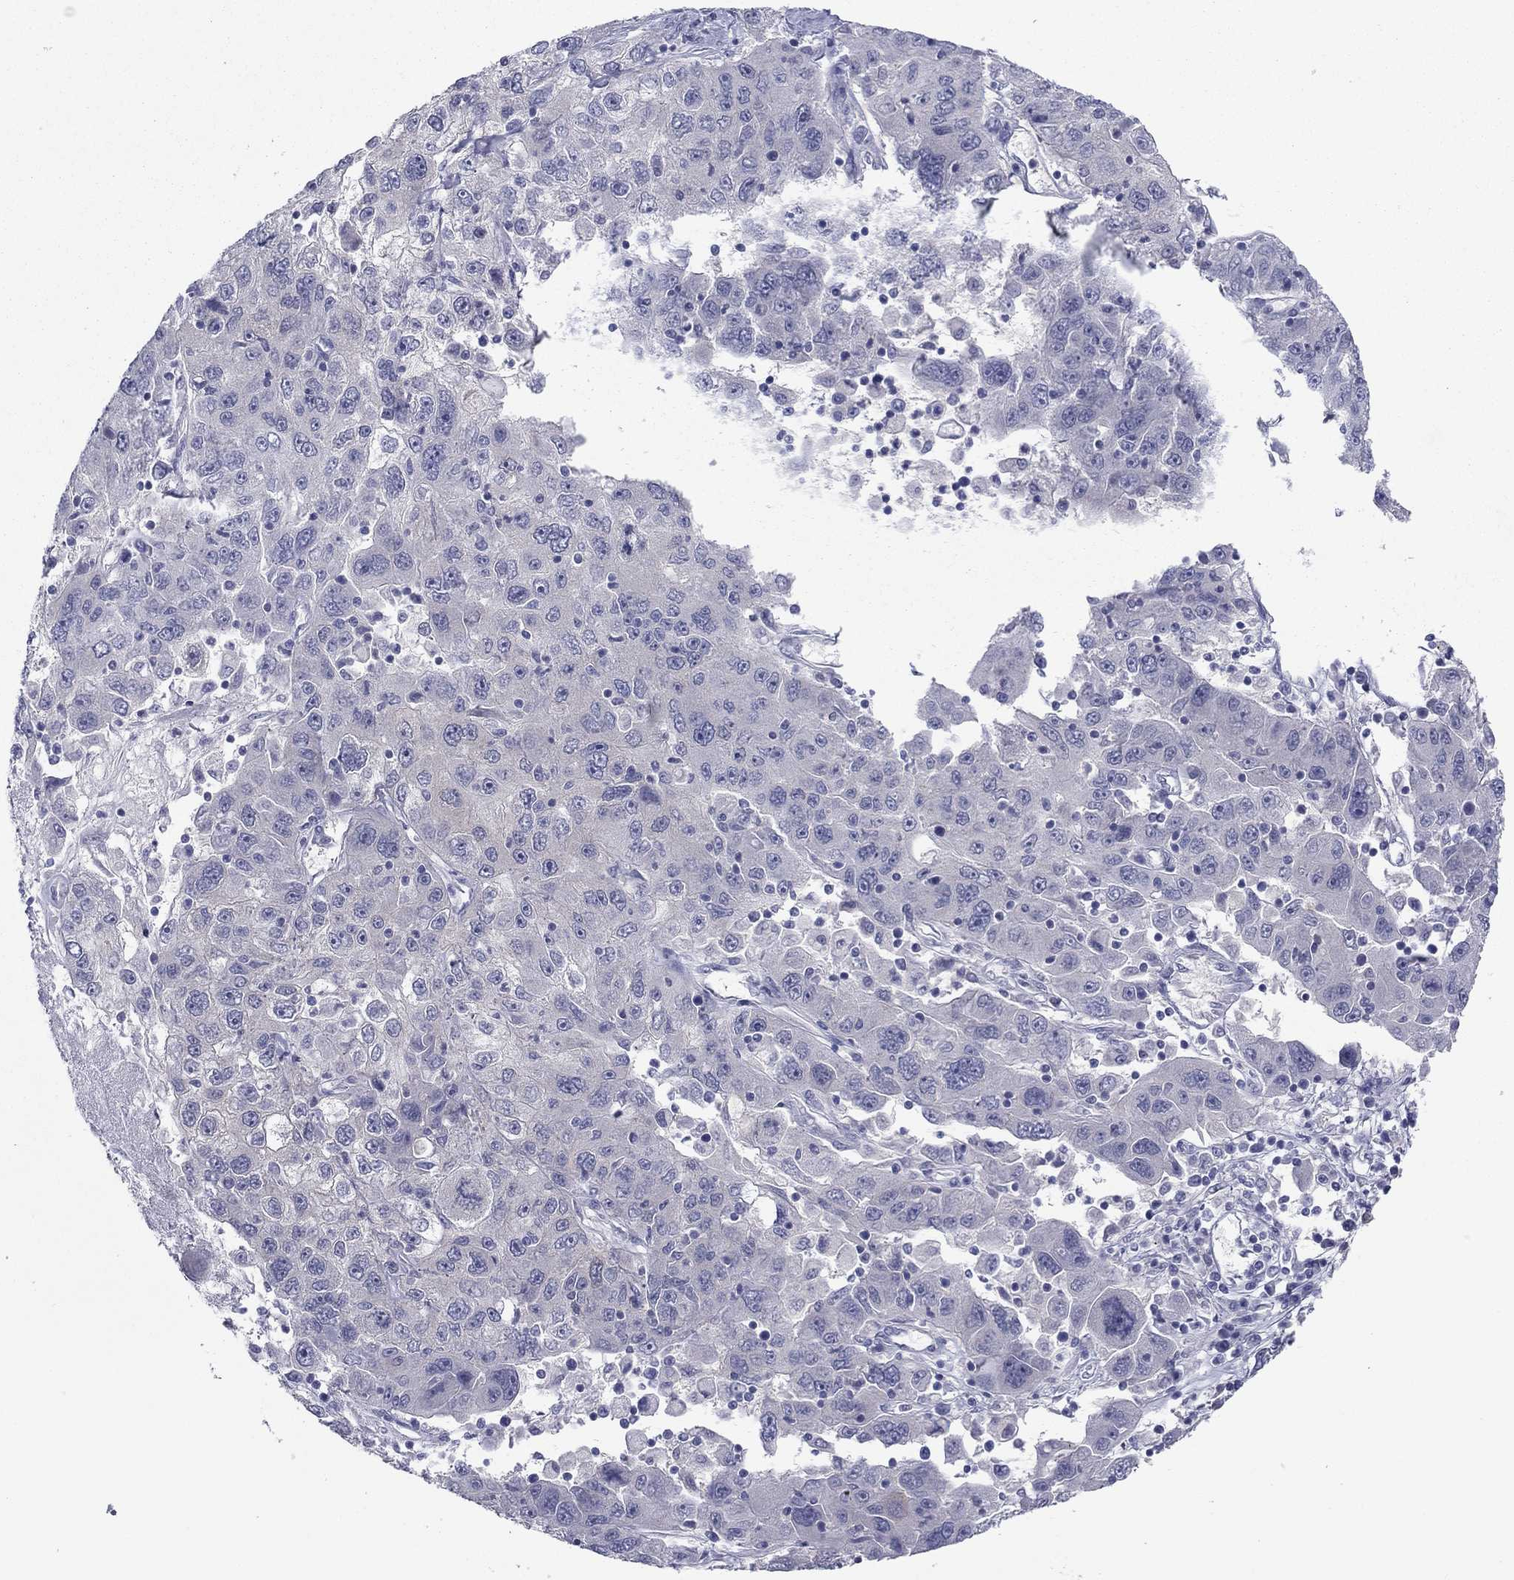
{"staining": {"intensity": "negative", "quantity": "none", "location": "none"}, "tissue": "stomach cancer", "cell_type": "Tumor cells", "image_type": "cancer", "snomed": [{"axis": "morphology", "description": "Adenocarcinoma, NOS"}, {"axis": "topography", "description": "Stomach"}], "caption": "Adenocarcinoma (stomach) was stained to show a protein in brown. There is no significant staining in tumor cells.", "gene": "PLS1", "patient": {"sex": "male", "age": 56}}